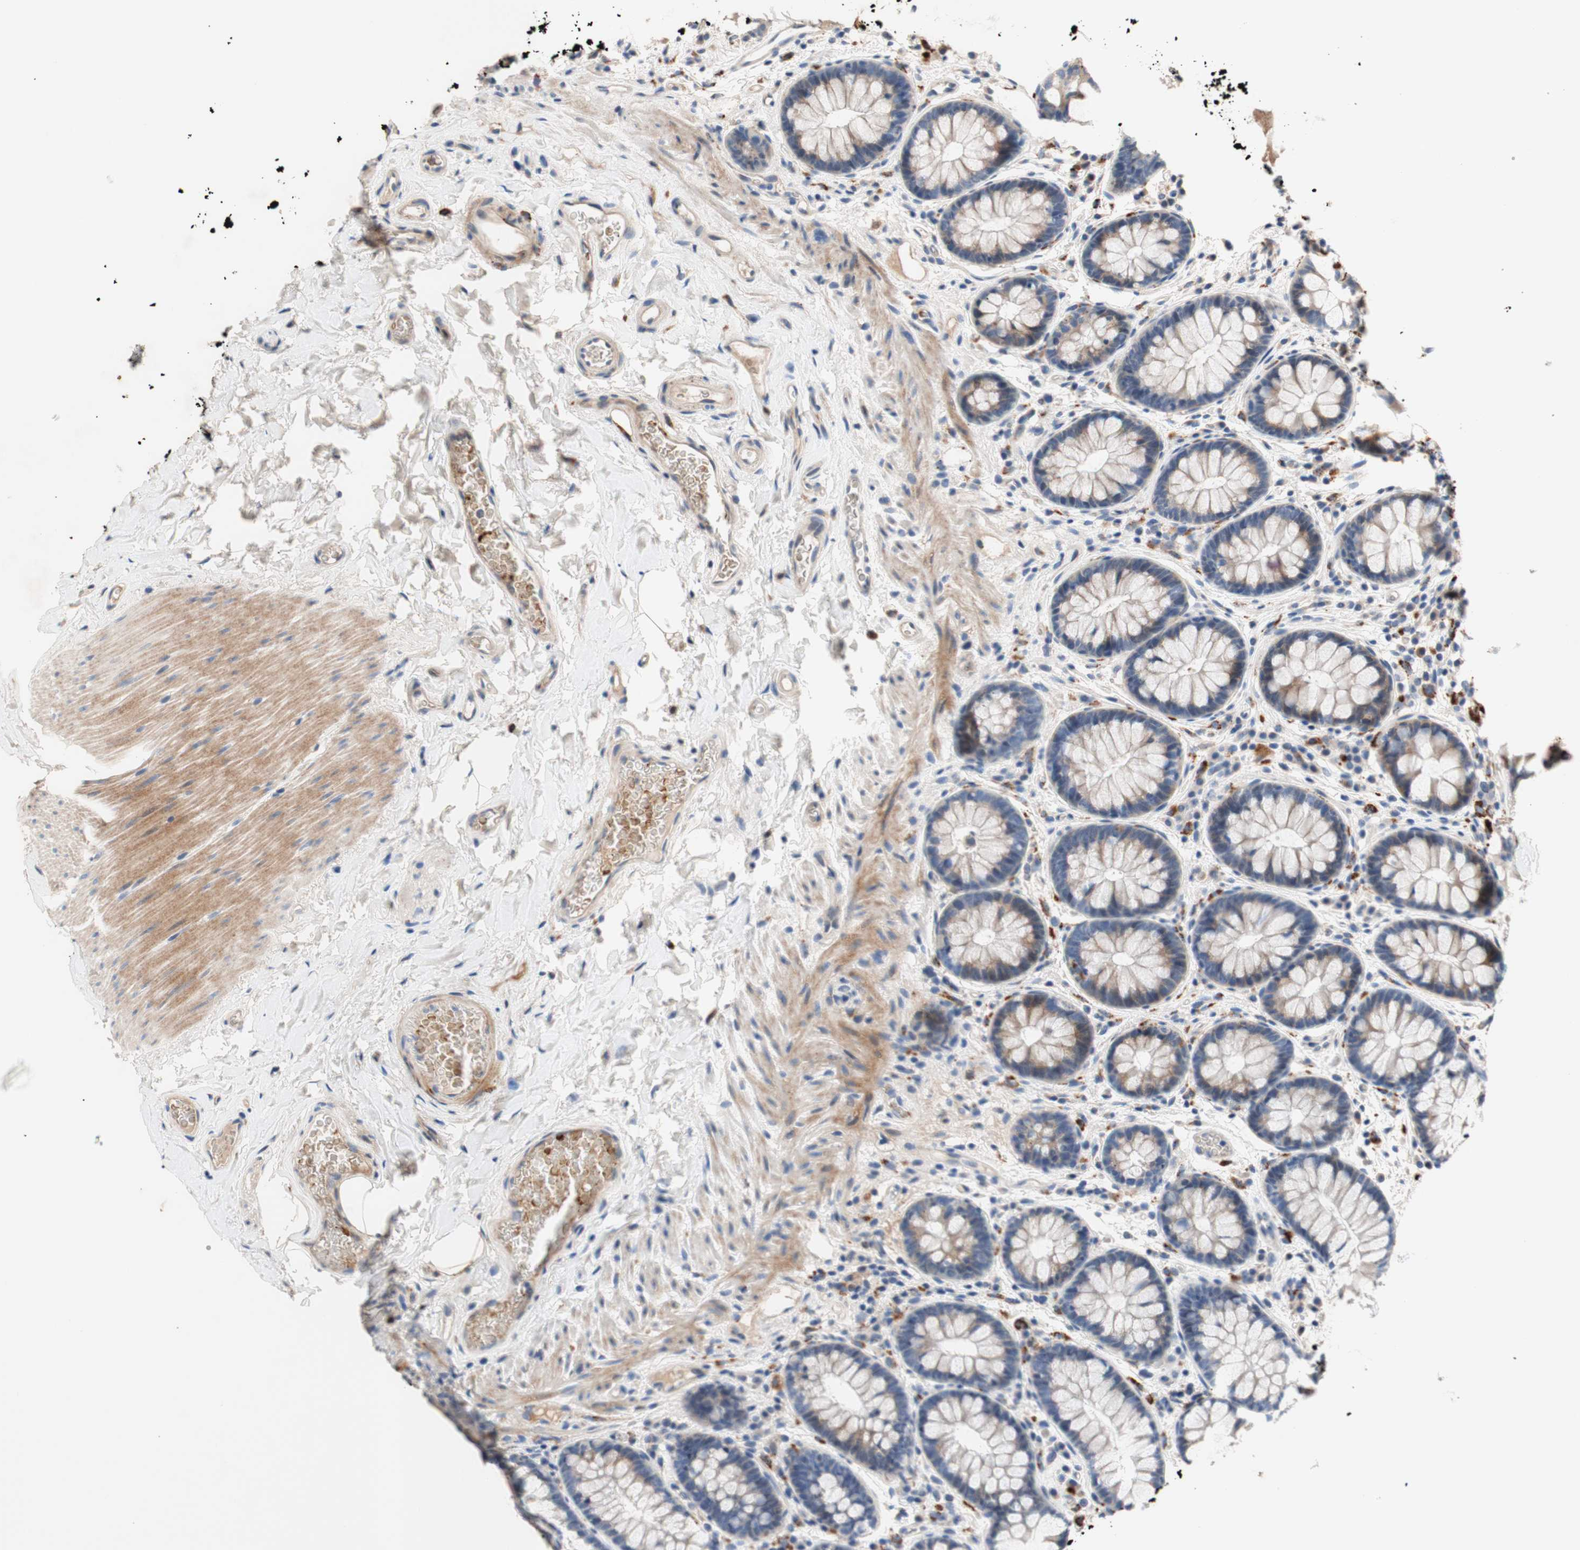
{"staining": {"intensity": "negative", "quantity": "none", "location": "none"}, "tissue": "colon", "cell_type": "Endothelial cells", "image_type": "normal", "snomed": [{"axis": "morphology", "description": "Normal tissue, NOS"}, {"axis": "topography", "description": "Colon"}], "caption": "This is a photomicrograph of IHC staining of unremarkable colon, which shows no expression in endothelial cells. Nuclei are stained in blue.", "gene": "CDON", "patient": {"sex": "female", "age": 80}}